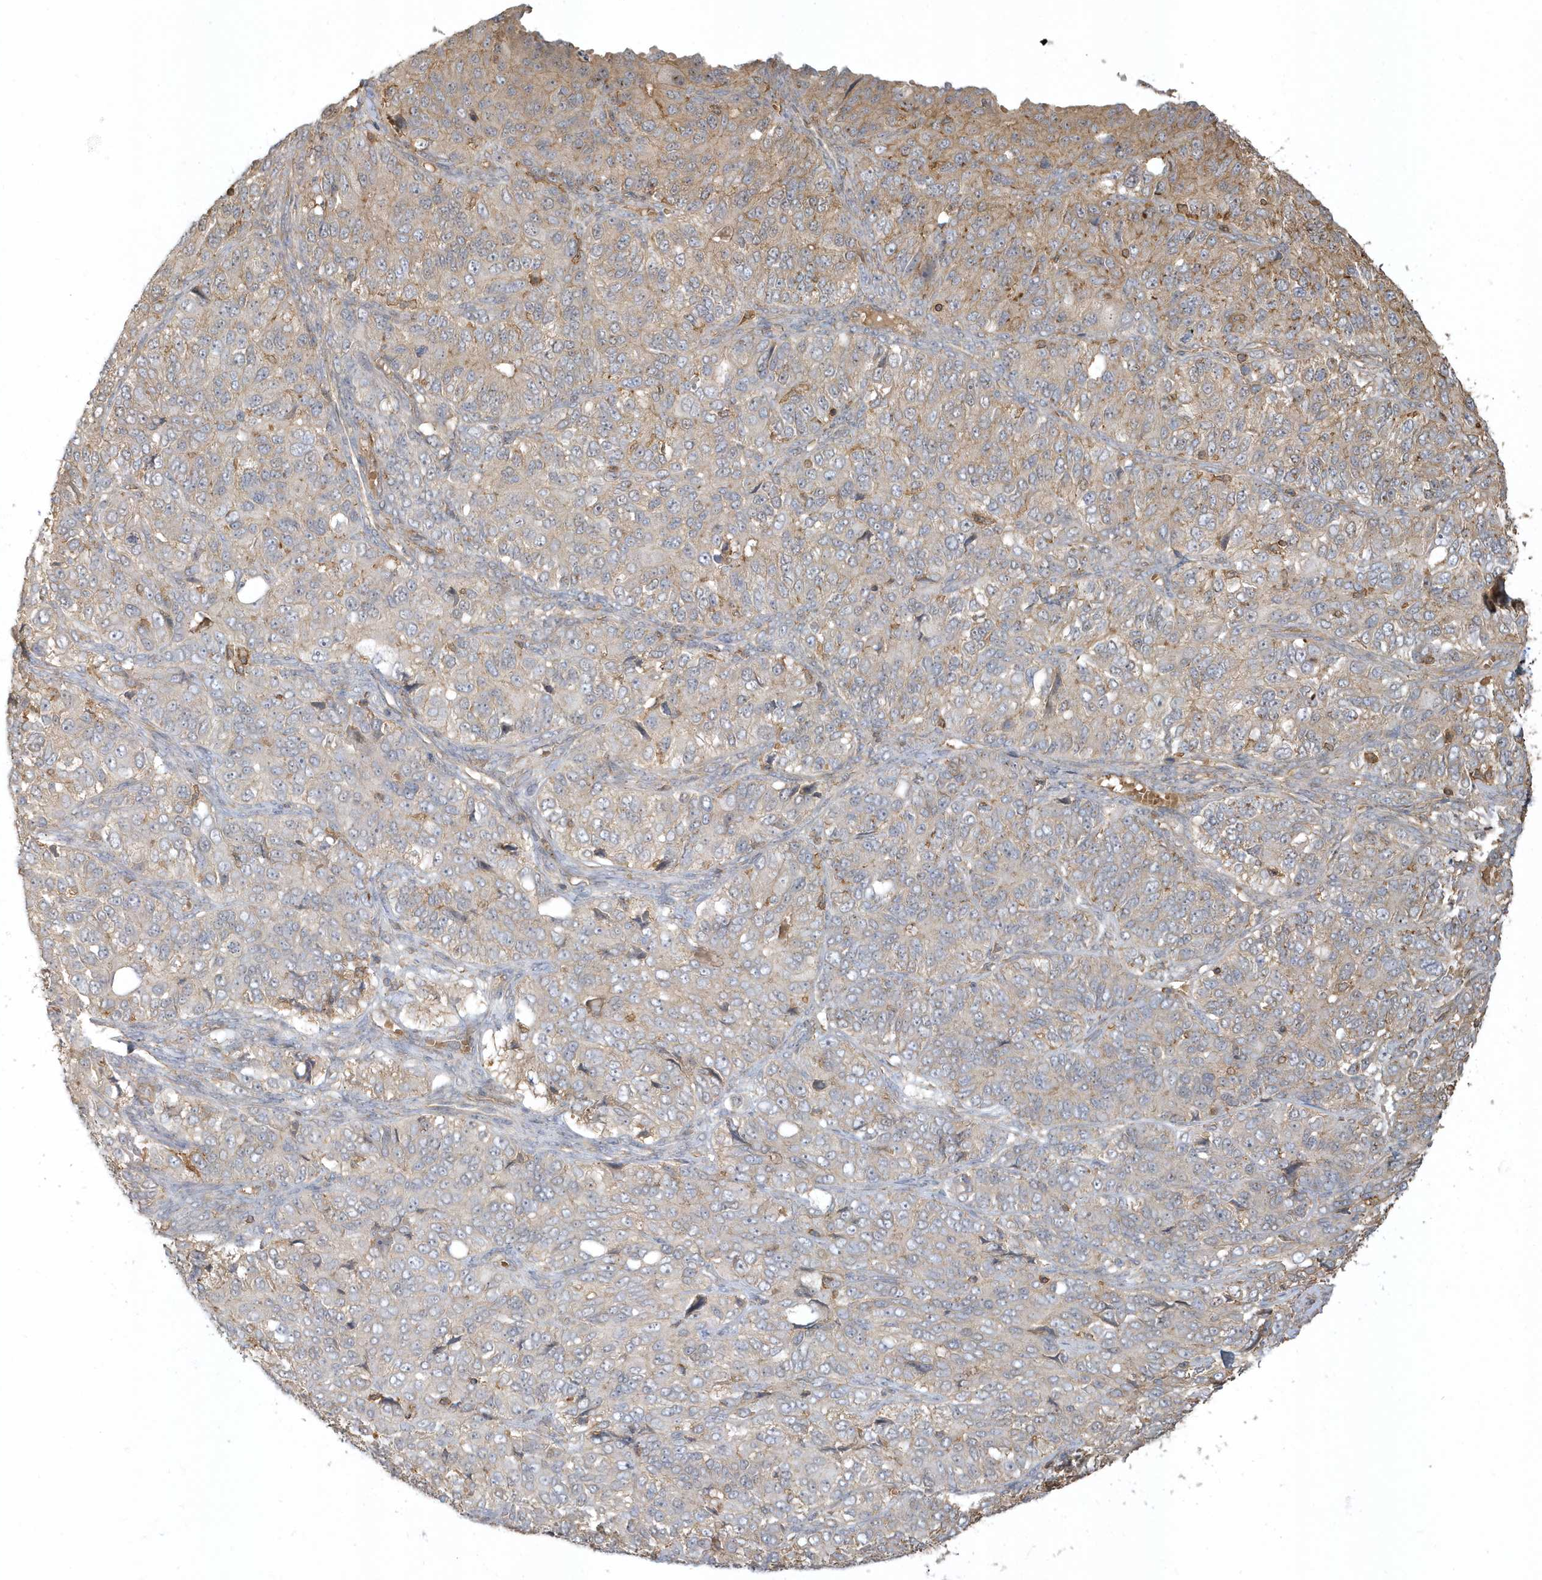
{"staining": {"intensity": "weak", "quantity": "<25%", "location": "cytoplasmic/membranous"}, "tissue": "ovarian cancer", "cell_type": "Tumor cells", "image_type": "cancer", "snomed": [{"axis": "morphology", "description": "Carcinoma, endometroid"}, {"axis": "topography", "description": "Ovary"}], "caption": "High magnification brightfield microscopy of ovarian cancer stained with DAB (3,3'-diaminobenzidine) (brown) and counterstained with hematoxylin (blue): tumor cells show no significant expression.", "gene": "ZBTB8A", "patient": {"sex": "female", "age": 51}}